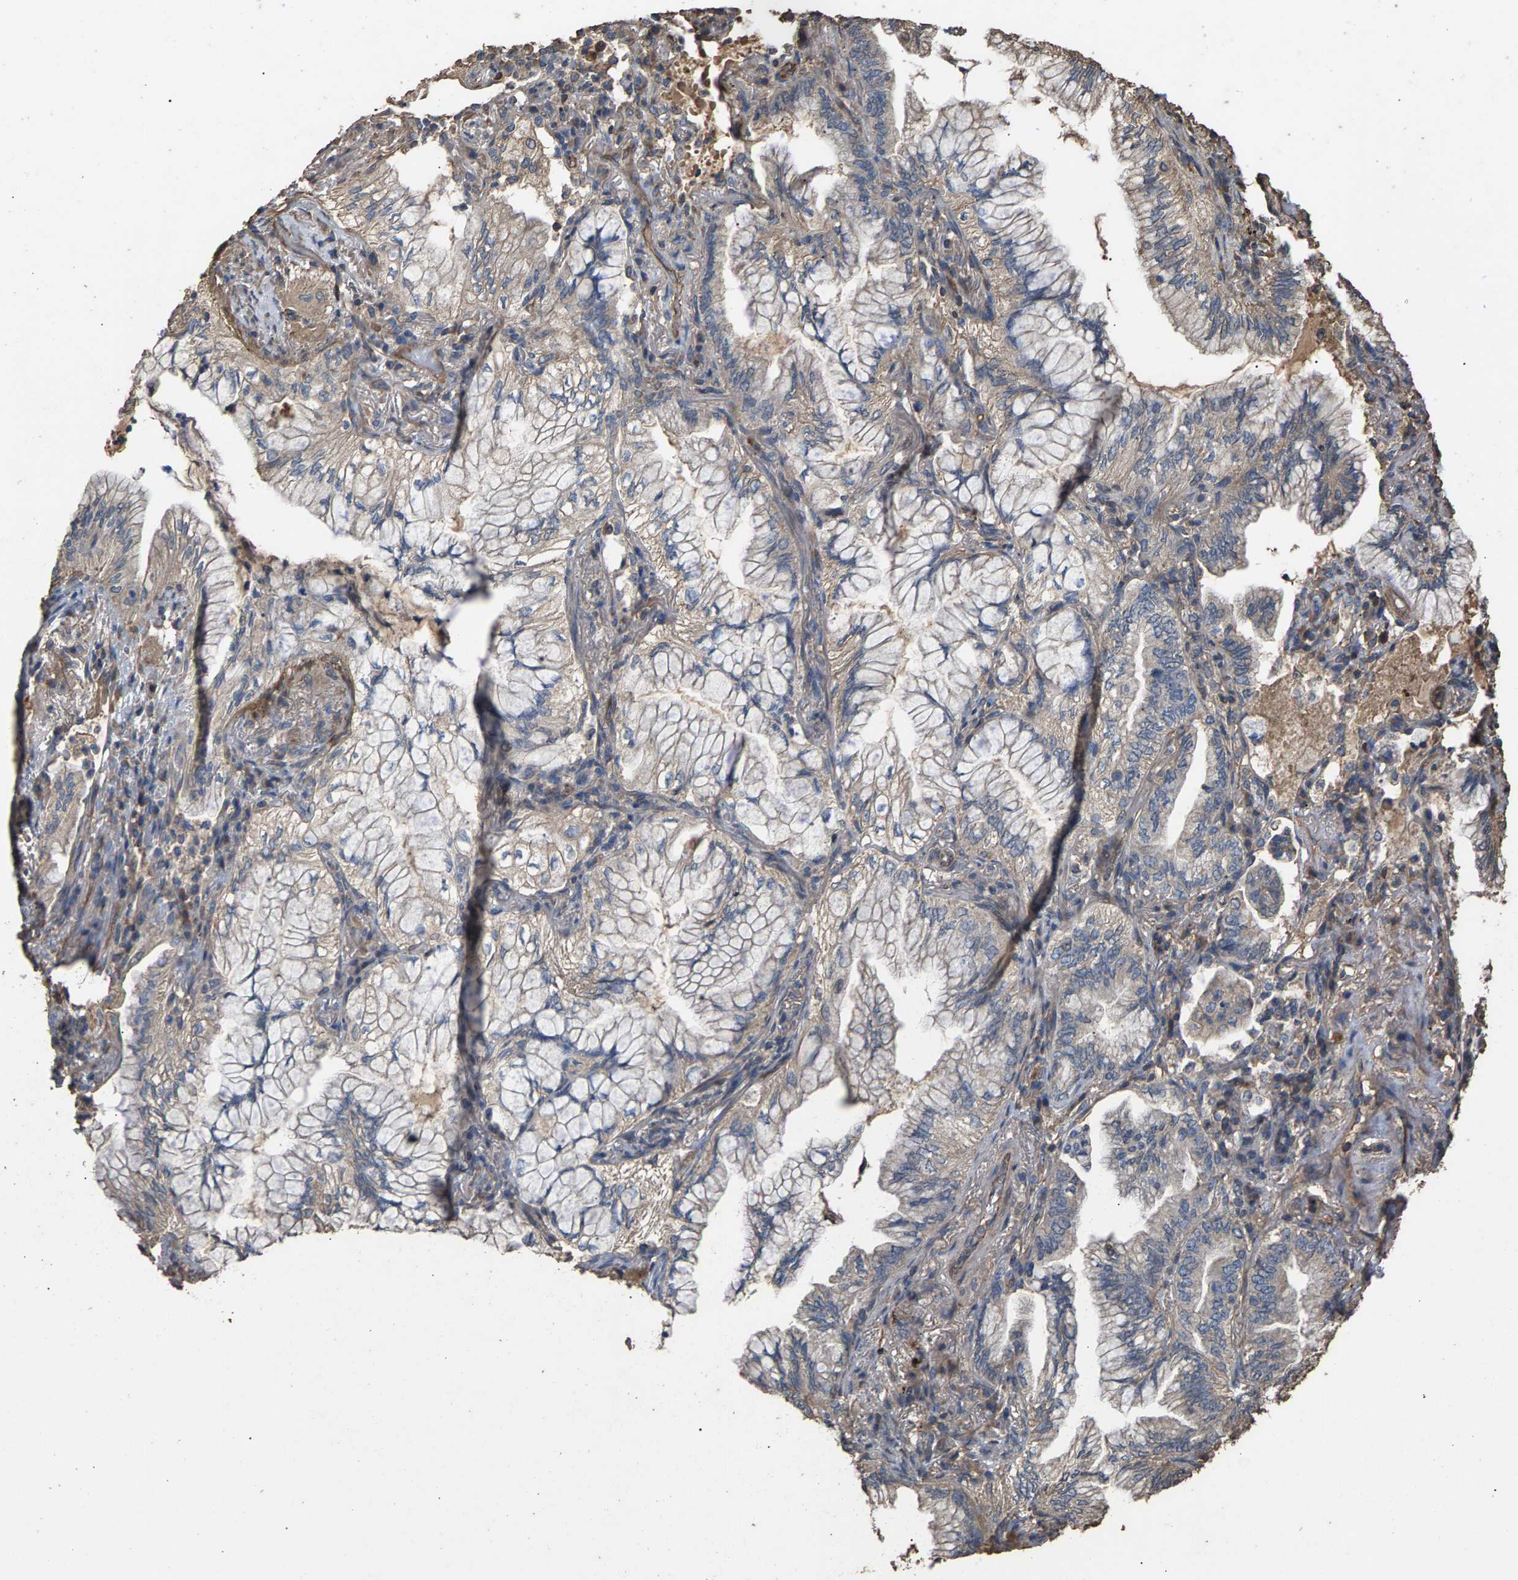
{"staining": {"intensity": "weak", "quantity": "<25%", "location": "cytoplasmic/membranous"}, "tissue": "lung cancer", "cell_type": "Tumor cells", "image_type": "cancer", "snomed": [{"axis": "morphology", "description": "Adenocarcinoma, NOS"}, {"axis": "topography", "description": "Lung"}], "caption": "Lung adenocarcinoma was stained to show a protein in brown. There is no significant staining in tumor cells.", "gene": "HTRA3", "patient": {"sex": "female", "age": 70}}